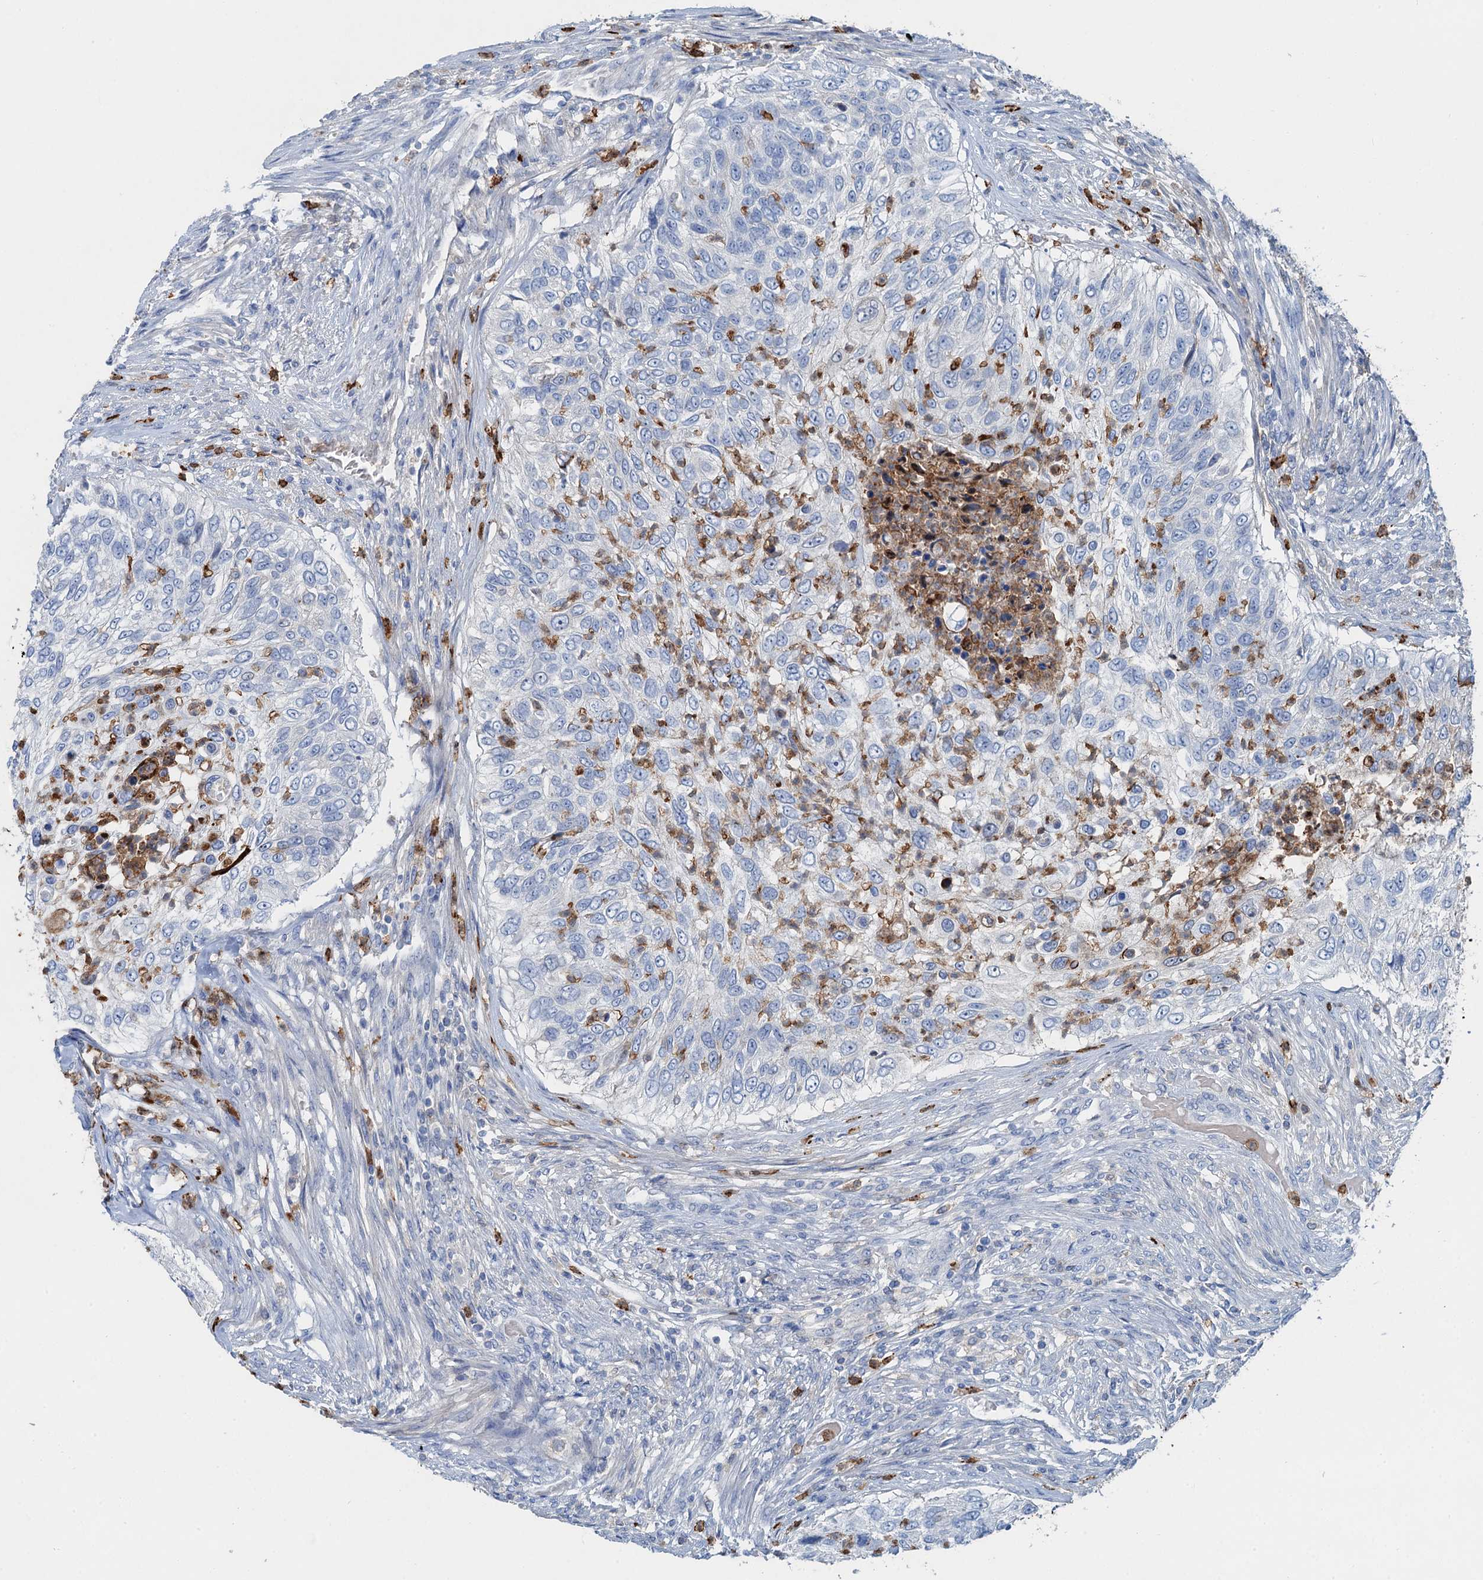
{"staining": {"intensity": "negative", "quantity": "none", "location": "none"}, "tissue": "urothelial cancer", "cell_type": "Tumor cells", "image_type": "cancer", "snomed": [{"axis": "morphology", "description": "Urothelial carcinoma, High grade"}, {"axis": "topography", "description": "Urinary bladder"}], "caption": "Immunohistochemistry (IHC) micrograph of neoplastic tissue: urothelial carcinoma (high-grade) stained with DAB (3,3'-diaminobenzidine) exhibits no significant protein positivity in tumor cells.", "gene": "OTOA", "patient": {"sex": "female", "age": 60}}